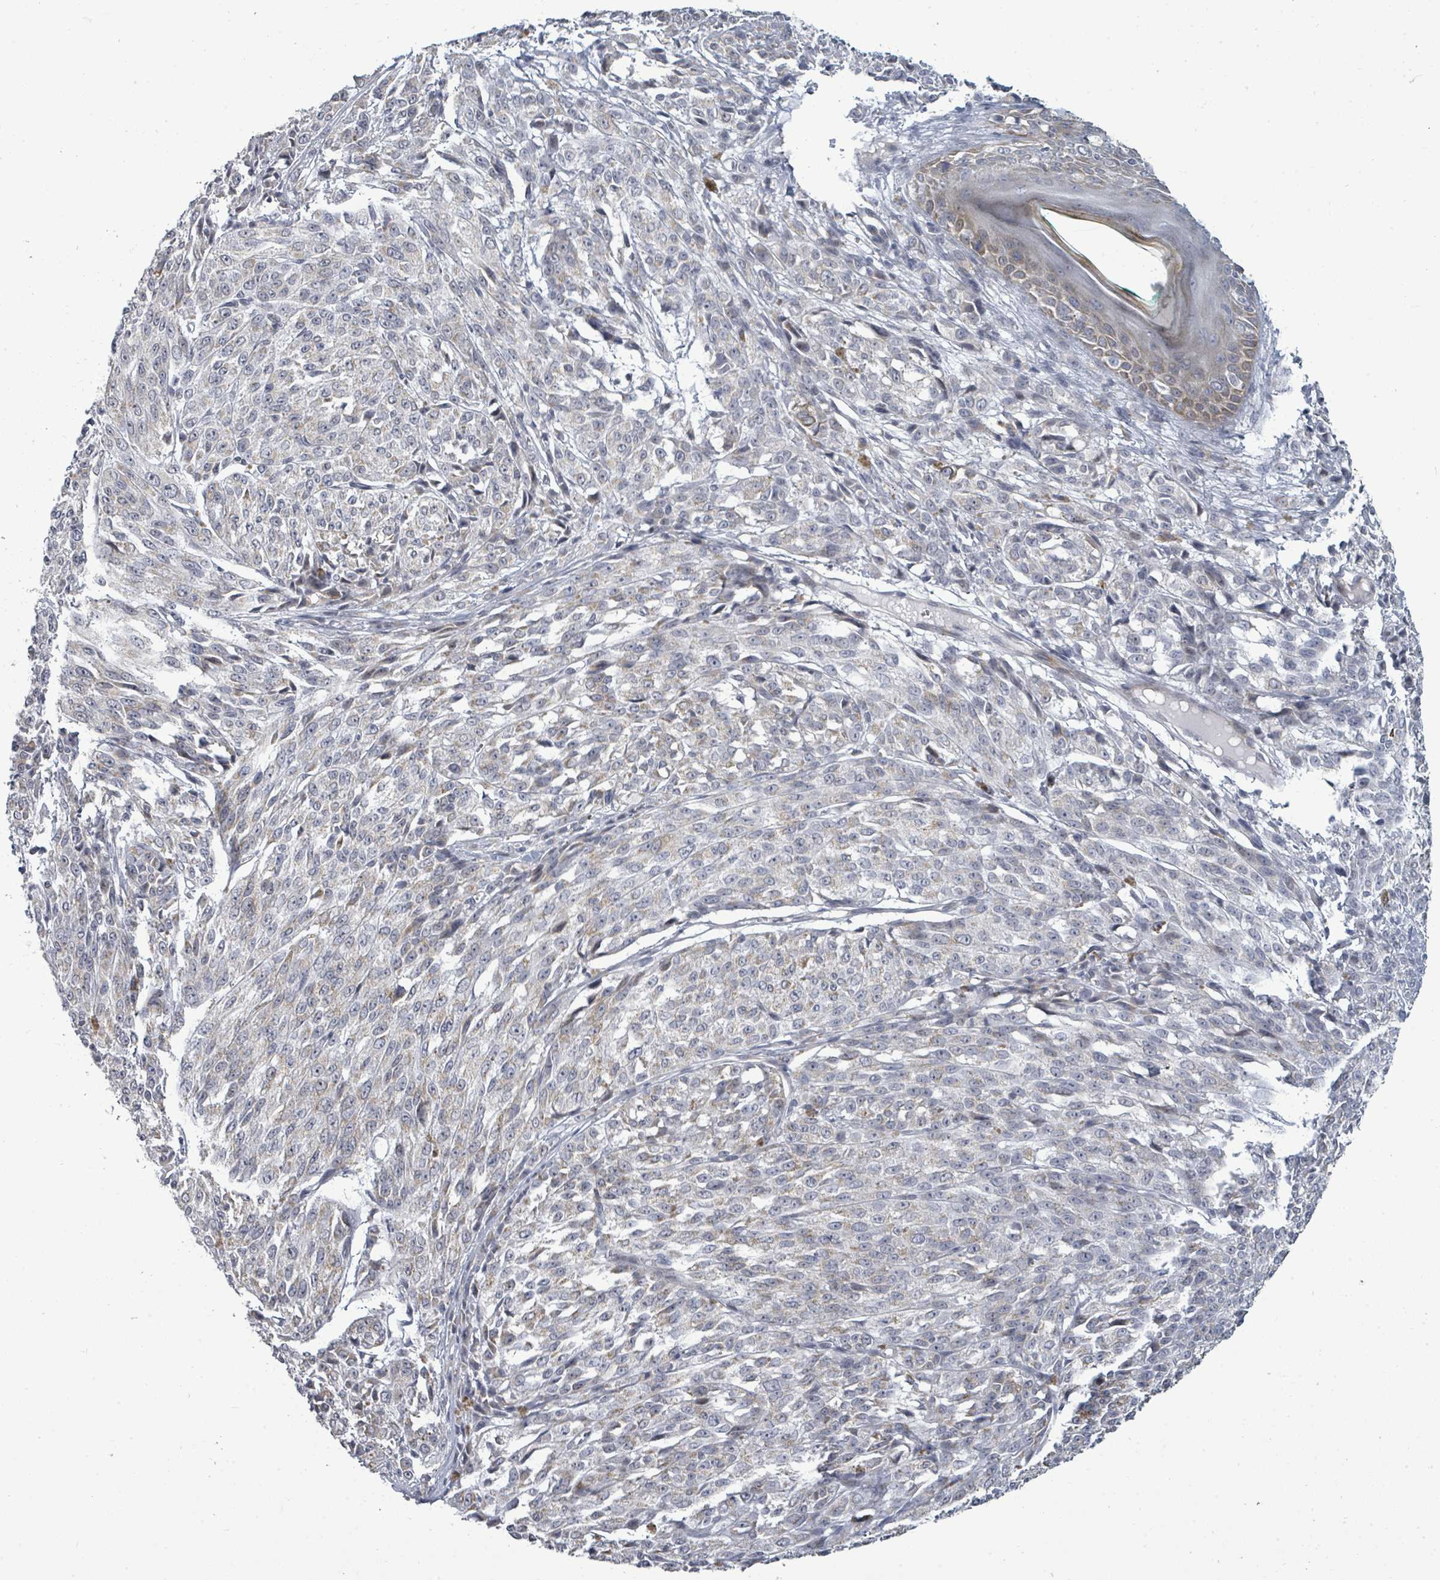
{"staining": {"intensity": "negative", "quantity": "none", "location": "none"}, "tissue": "melanoma", "cell_type": "Tumor cells", "image_type": "cancer", "snomed": [{"axis": "morphology", "description": "Malignant melanoma, NOS"}, {"axis": "topography", "description": "Skin"}], "caption": "IHC micrograph of neoplastic tissue: malignant melanoma stained with DAB (3,3'-diaminobenzidine) demonstrates no significant protein staining in tumor cells.", "gene": "PTPN20", "patient": {"sex": "female", "age": 52}}